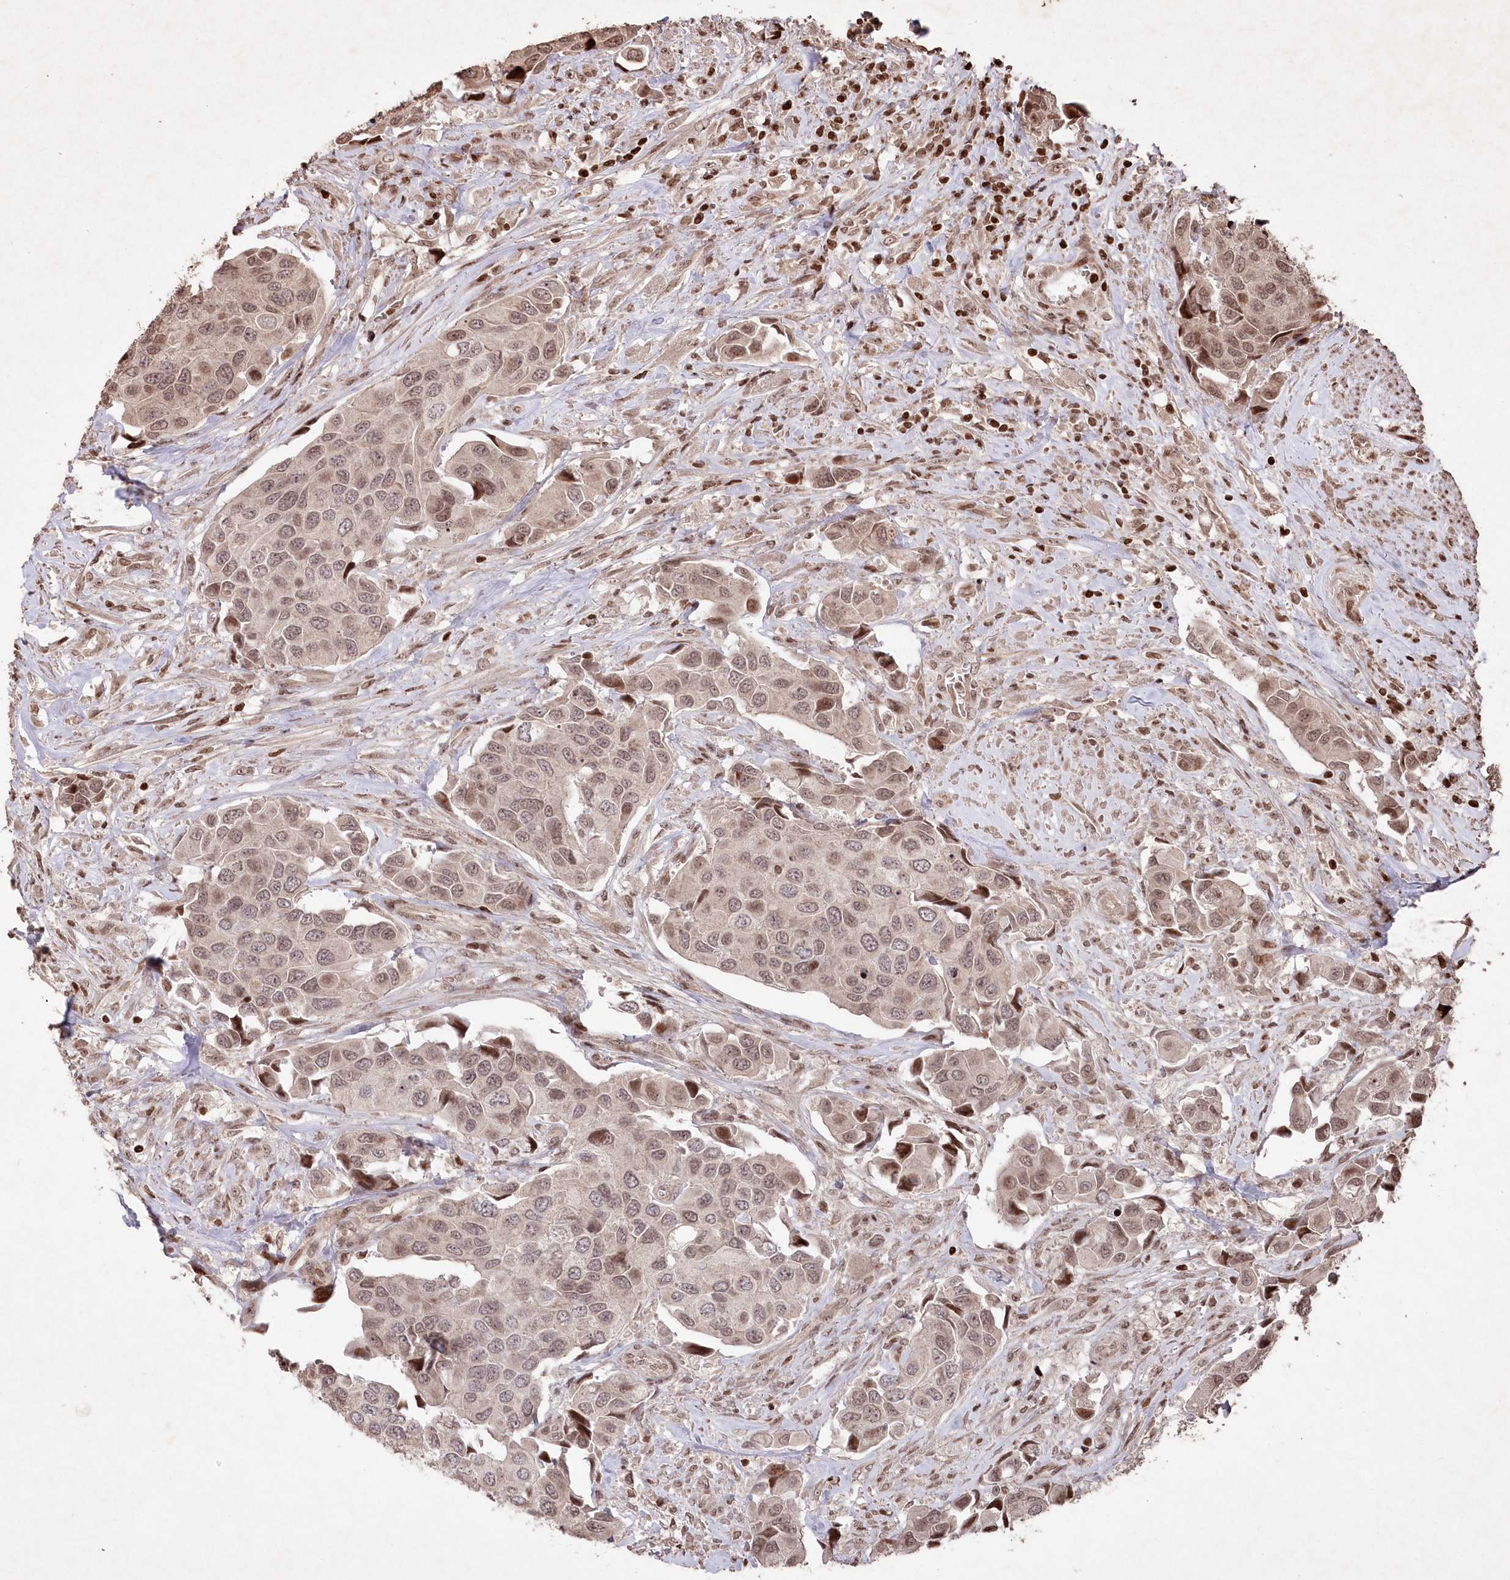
{"staining": {"intensity": "moderate", "quantity": ">75%", "location": "nuclear"}, "tissue": "urothelial cancer", "cell_type": "Tumor cells", "image_type": "cancer", "snomed": [{"axis": "morphology", "description": "Urothelial carcinoma, High grade"}, {"axis": "topography", "description": "Urinary bladder"}], "caption": "The histopathology image shows a brown stain indicating the presence of a protein in the nuclear of tumor cells in urothelial cancer.", "gene": "CCSER2", "patient": {"sex": "male", "age": 74}}